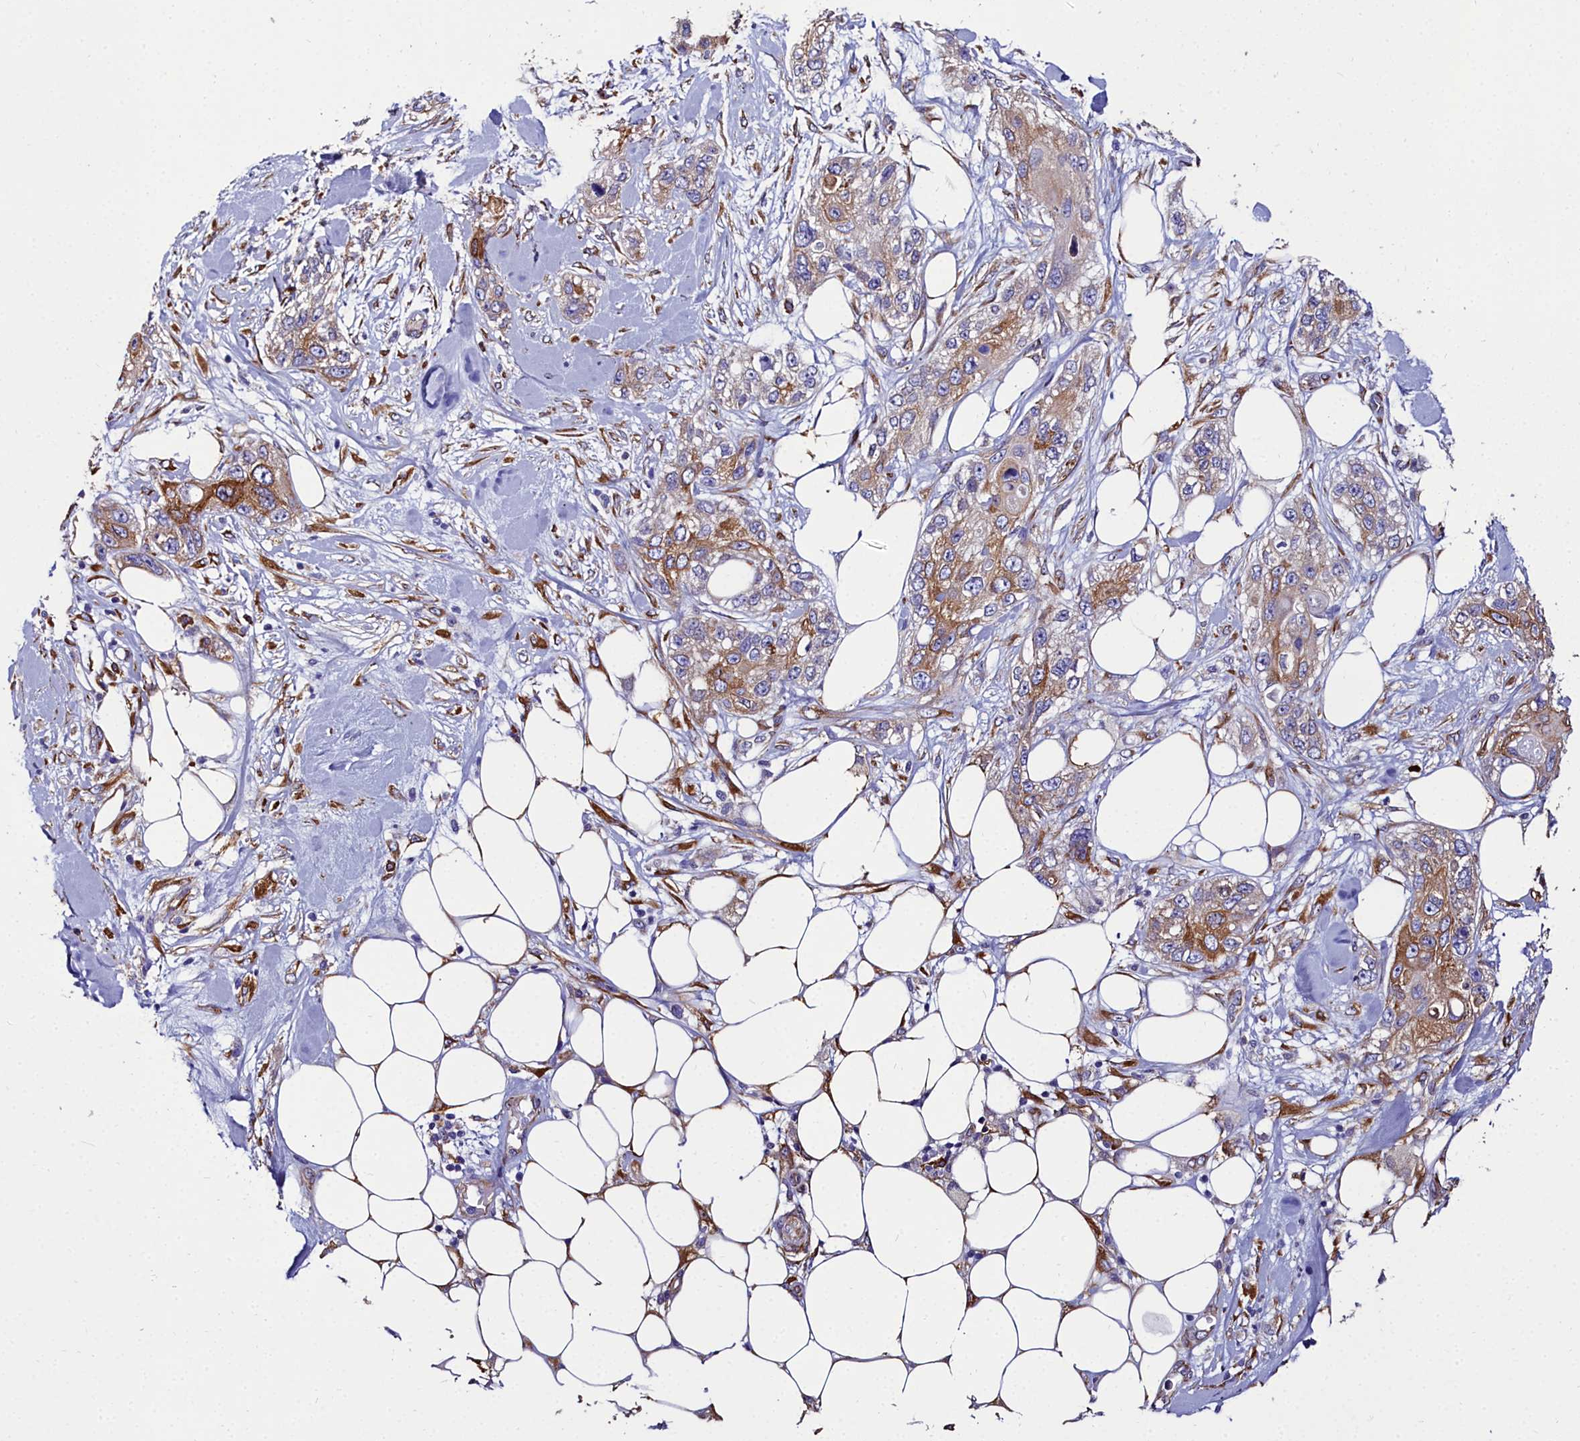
{"staining": {"intensity": "moderate", "quantity": ">75%", "location": "cytoplasmic/membranous"}, "tissue": "skin cancer", "cell_type": "Tumor cells", "image_type": "cancer", "snomed": [{"axis": "morphology", "description": "Normal tissue, NOS"}, {"axis": "morphology", "description": "Squamous cell carcinoma, NOS"}, {"axis": "topography", "description": "Skin"}], "caption": "High-power microscopy captured an IHC micrograph of skin cancer (squamous cell carcinoma), revealing moderate cytoplasmic/membranous expression in approximately >75% of tumor cells.", "gene": "TXNDC5", "patient": {"sex": "male", "age": 72}}